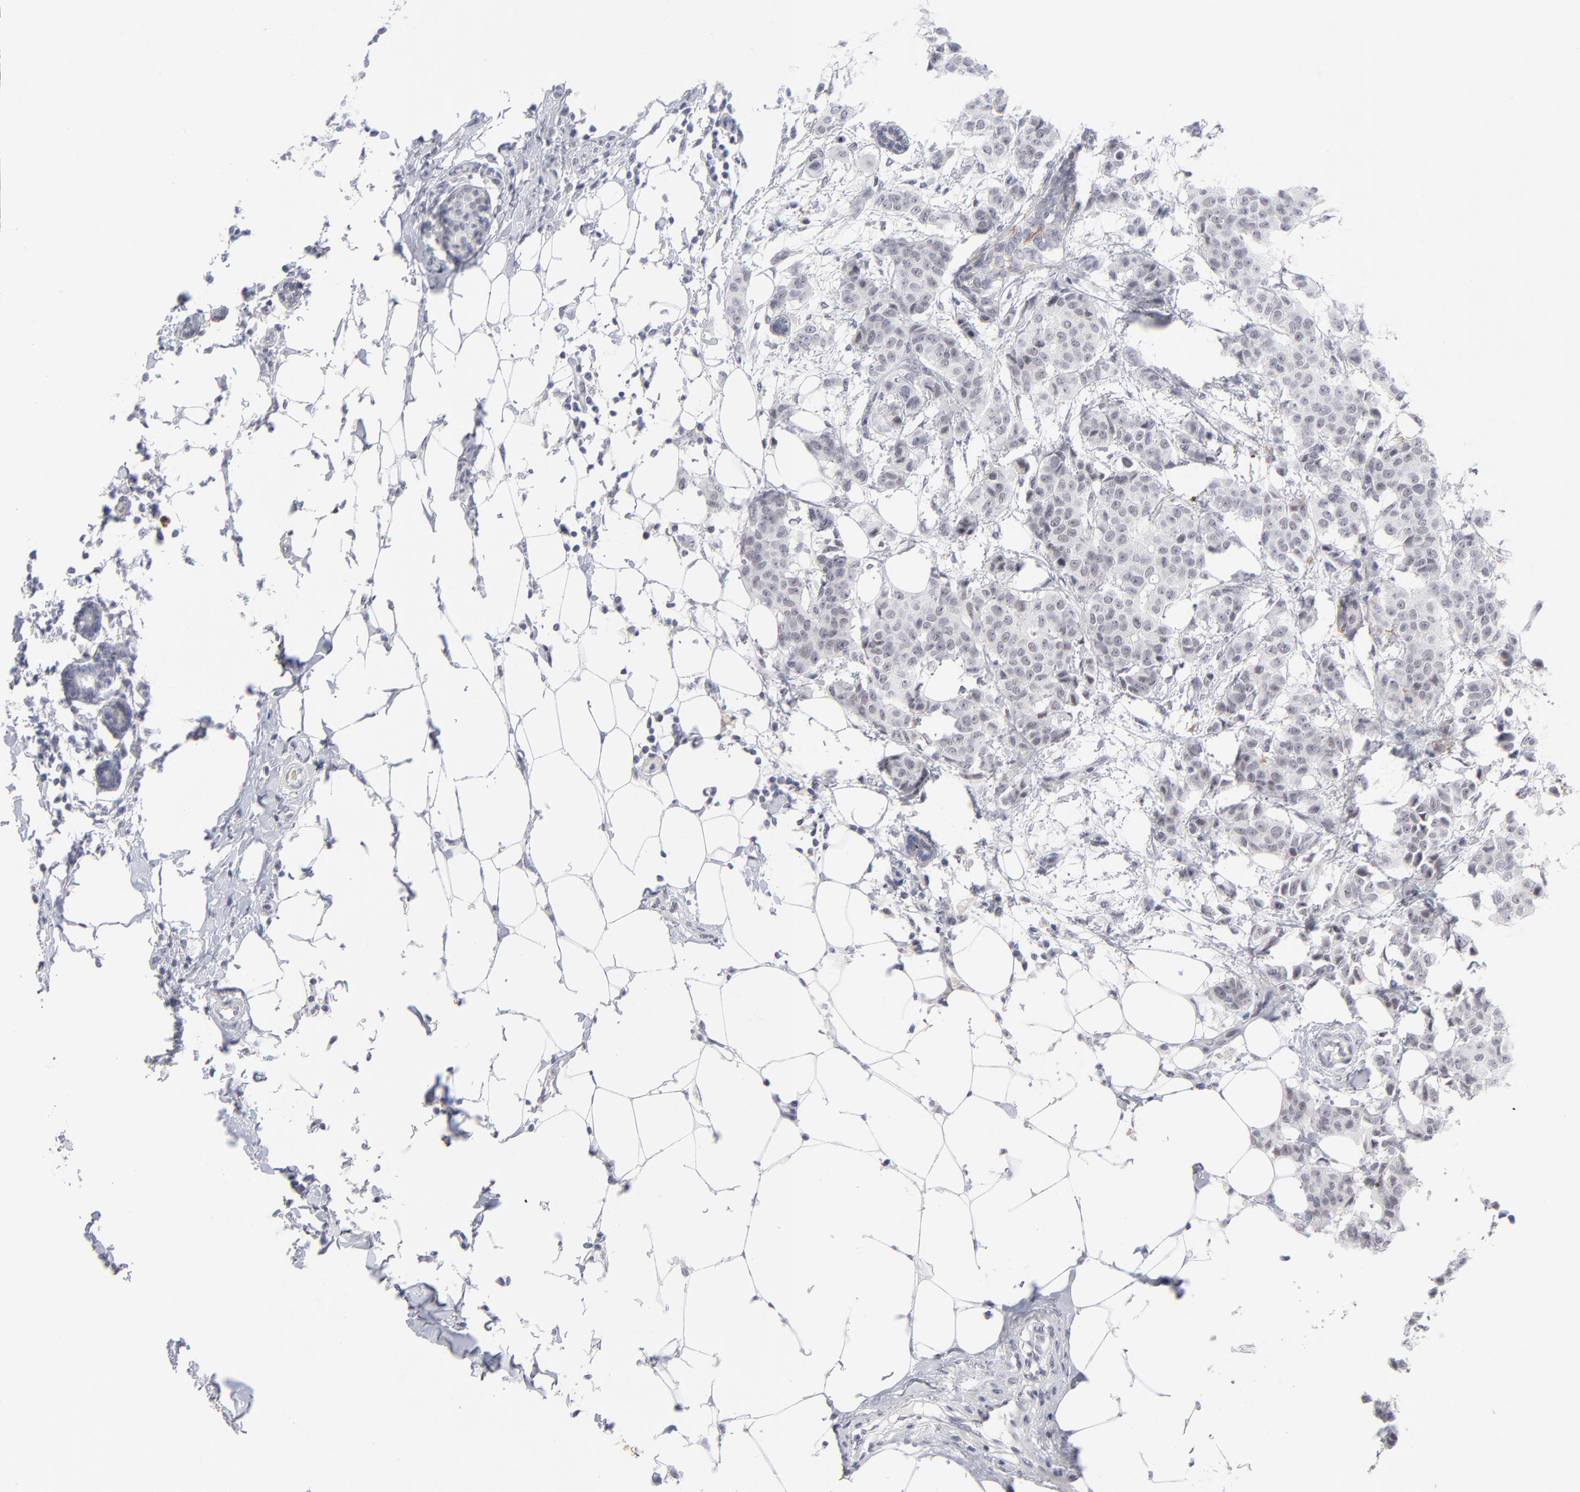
{"staining": {"intensity": "negative", "quantity": "none", "location": "none"}, "tissue": "breast cancer", "cell_type": "Tumor cells", "image_type": "cancer", "snomed": [{"axis": "morphology", "description": "Duct carcinoma"}, {"axis": "topography", "description": "Breast"}], "caption": "A high-resolution image shows immunohistochemistry staining of infiltrating ductal carcinoma (breast), which demonstrates no significant positivity in tumor cells.", "gene": "CCR2", "patient": {"sex": "female", "age": 40}}